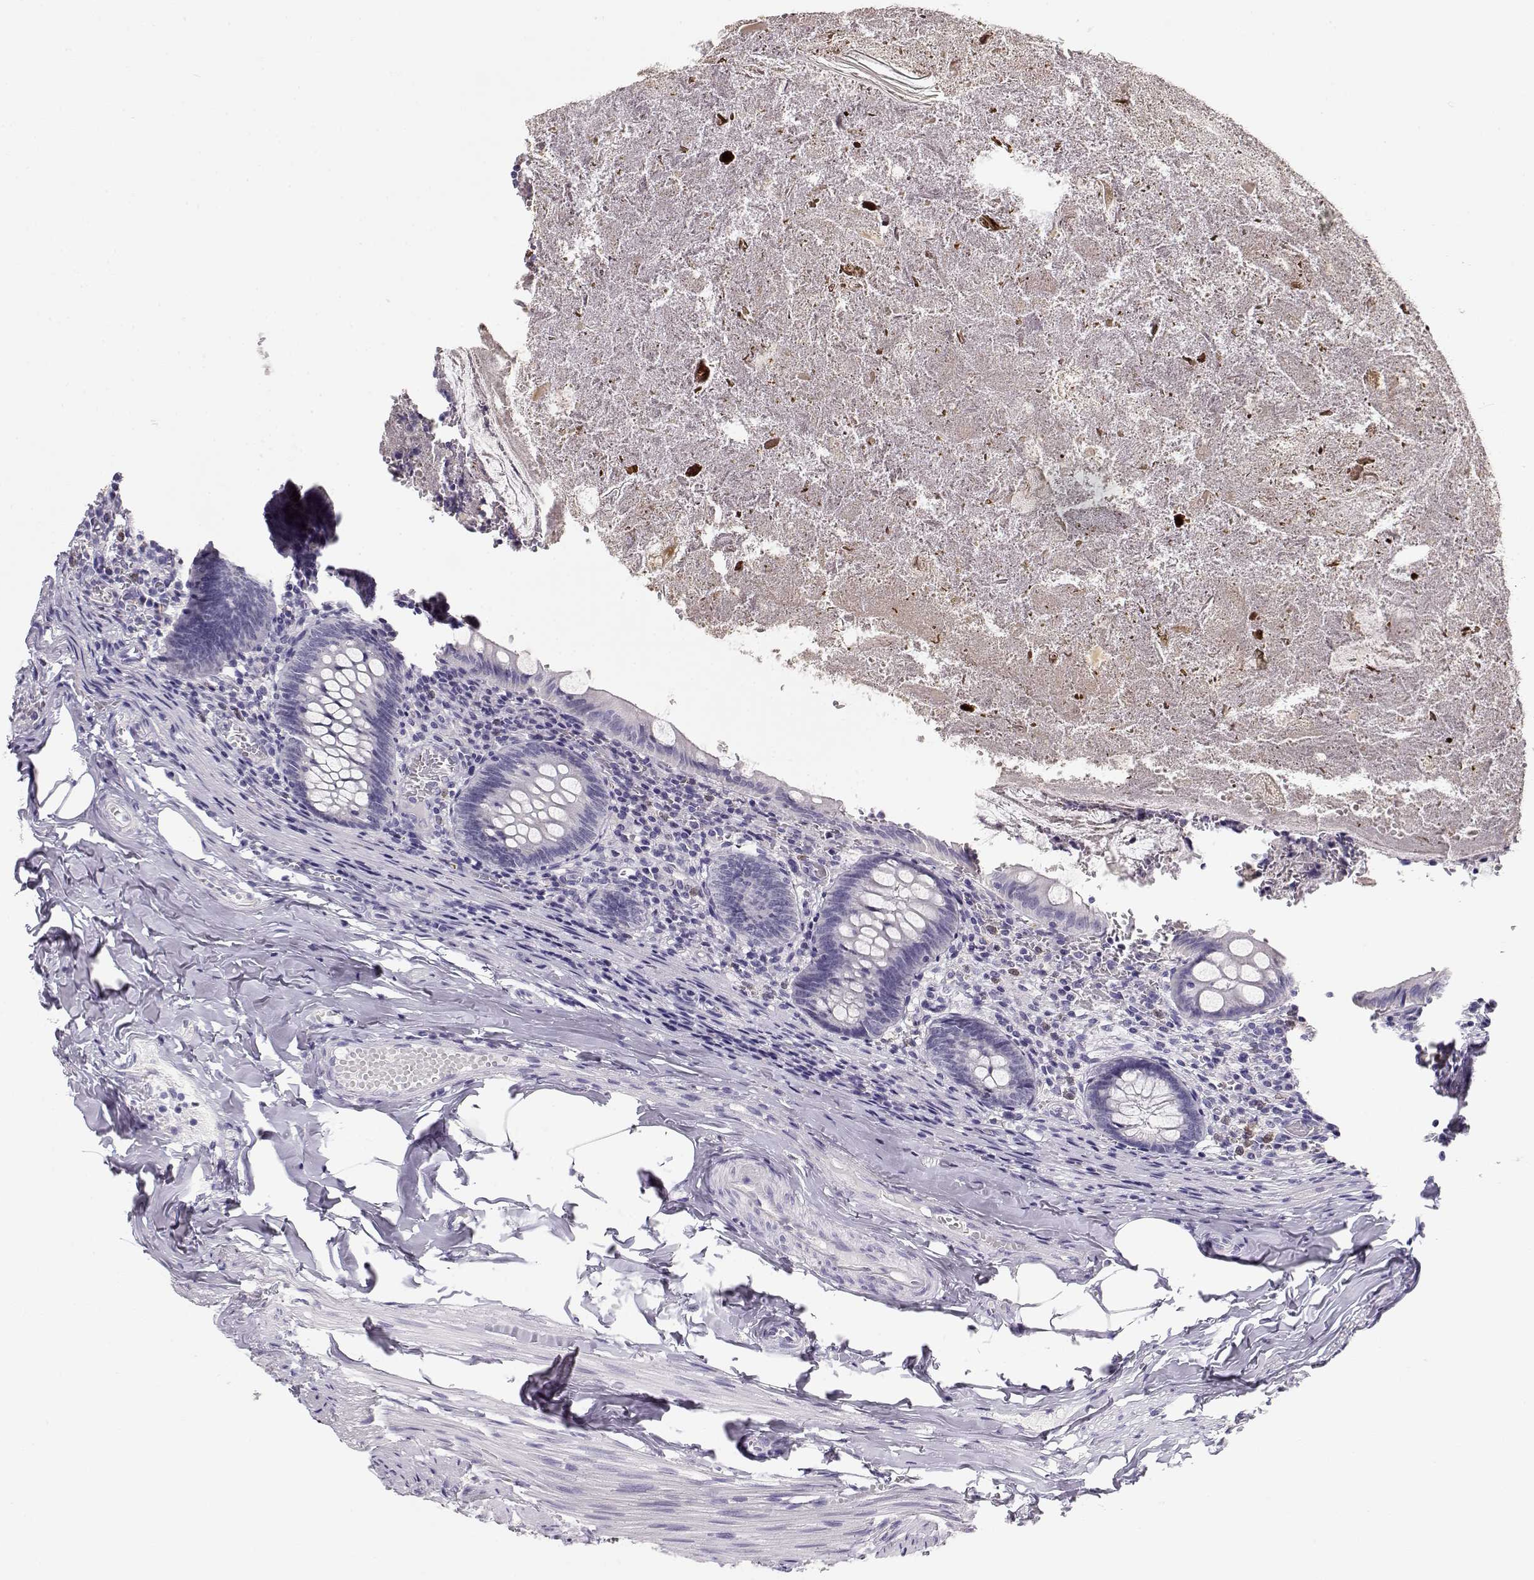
{"staining": {"intensity": "negative", "quantity": "none", "location": "none"}, "tissue": "appendix", "cell_type": "Glandular cells", "image_type": "normal", "snomed": [{"axis": "morphology", "description": "Normal tissue, NOS"}, {"axis": "topography", "description": "Appendix"}], "caption": "Immunohistochemical staining of benign human appendix displays no significant expression in glandular cells.", "gene": "NUTM1", "patient": {"sex": "female", "age": 23}}